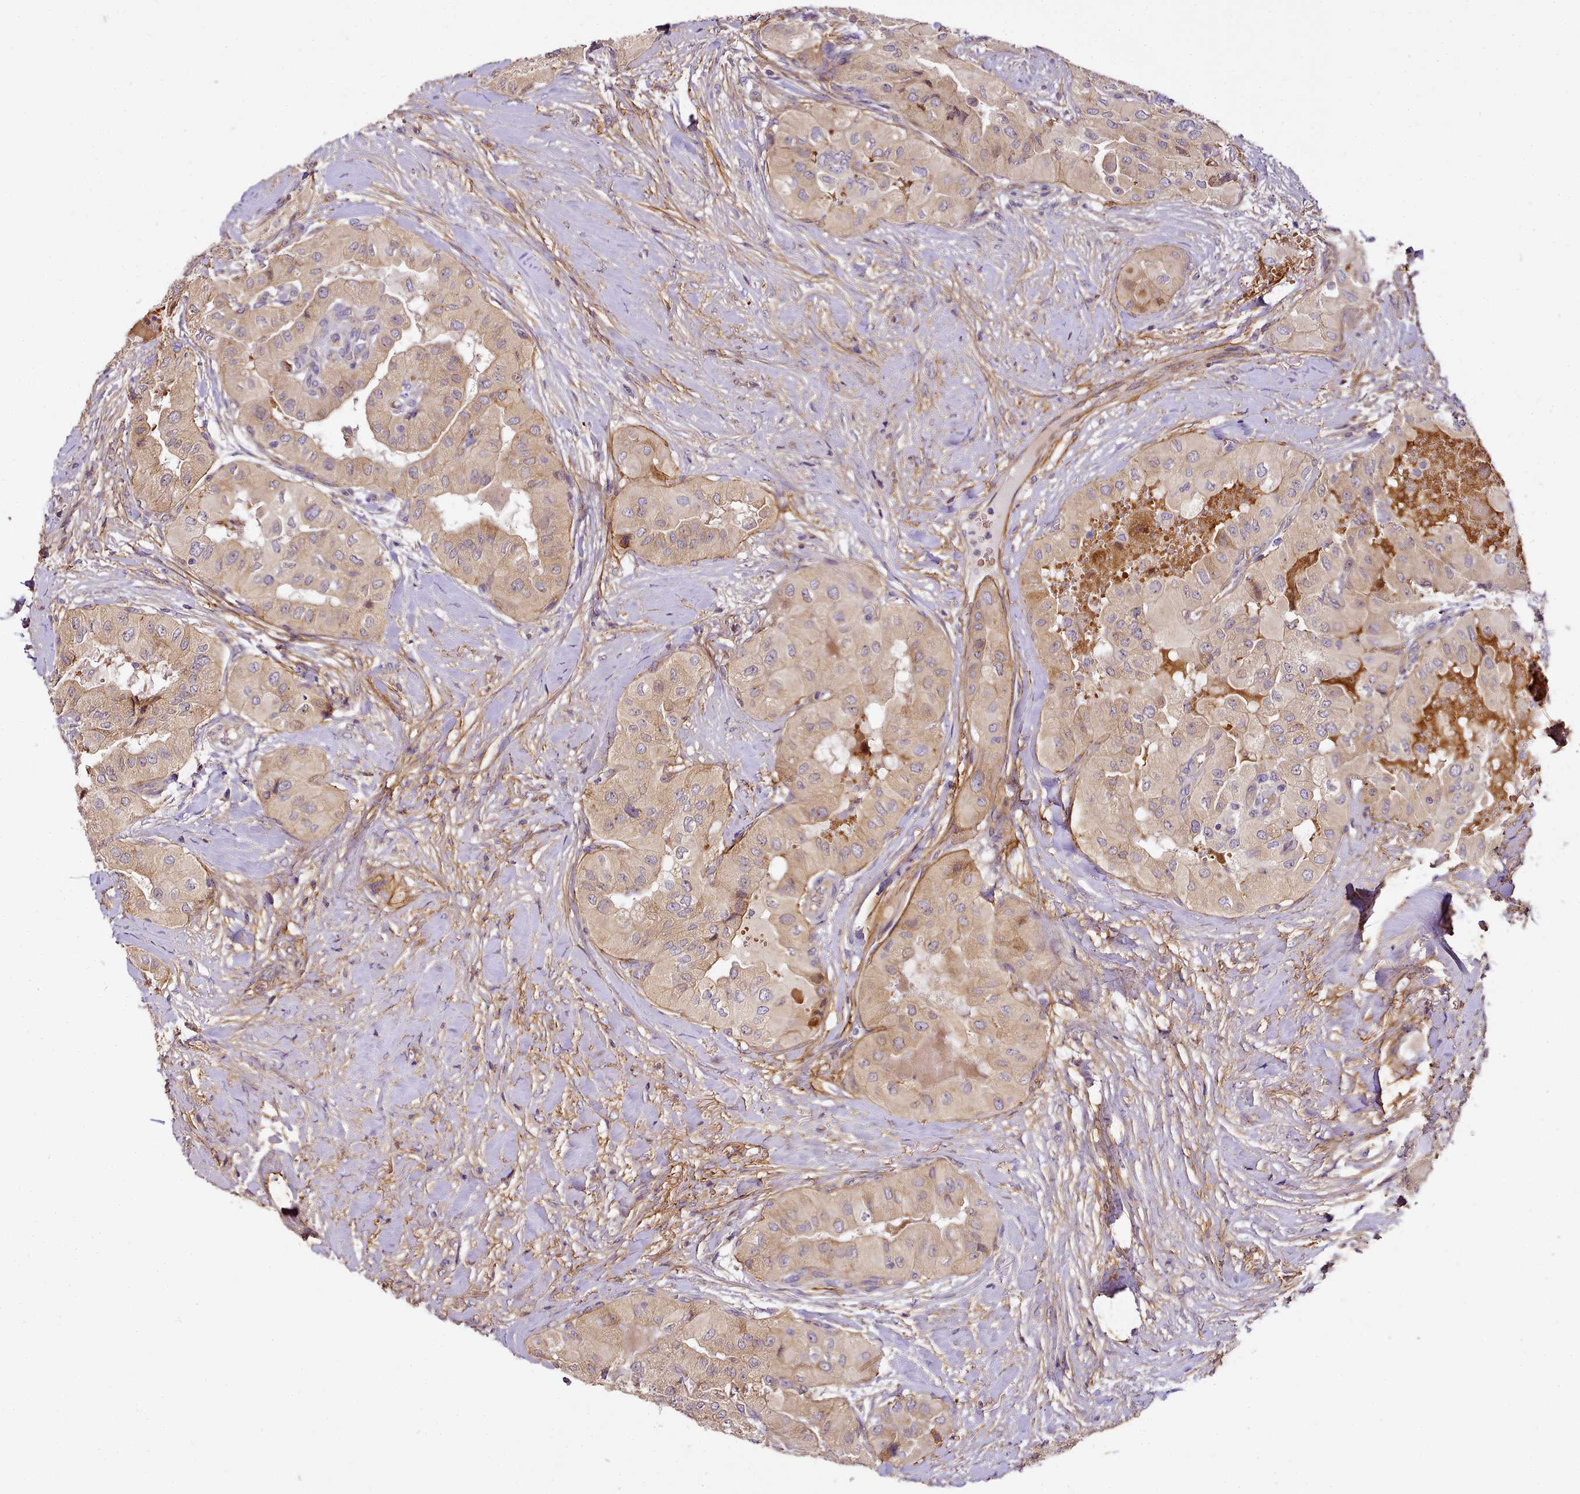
{"staining": {"intensity": "weak", "quantity": "25%-75%", "location": "cytoplasmic/membranous"}, "tissue": "thyroid cancer", "cell_type": "Tumor cells", "image_type": "cancer", "snomed": [{"axis": "morphology", "description": "Papillary adenocarcinoma, NOS"}, {"axis": "topography", "description": "Thyroid gland"}], "caption": "Brown immunohistochemical staining in human papillary adenocarcinoma (thyroid) demonstrates weak cytoplasmic/membranous positivity in about 25%-75% of tumor cells.", "gene": "NBPF1", "patient": {"sex": "female", "age": 59}}